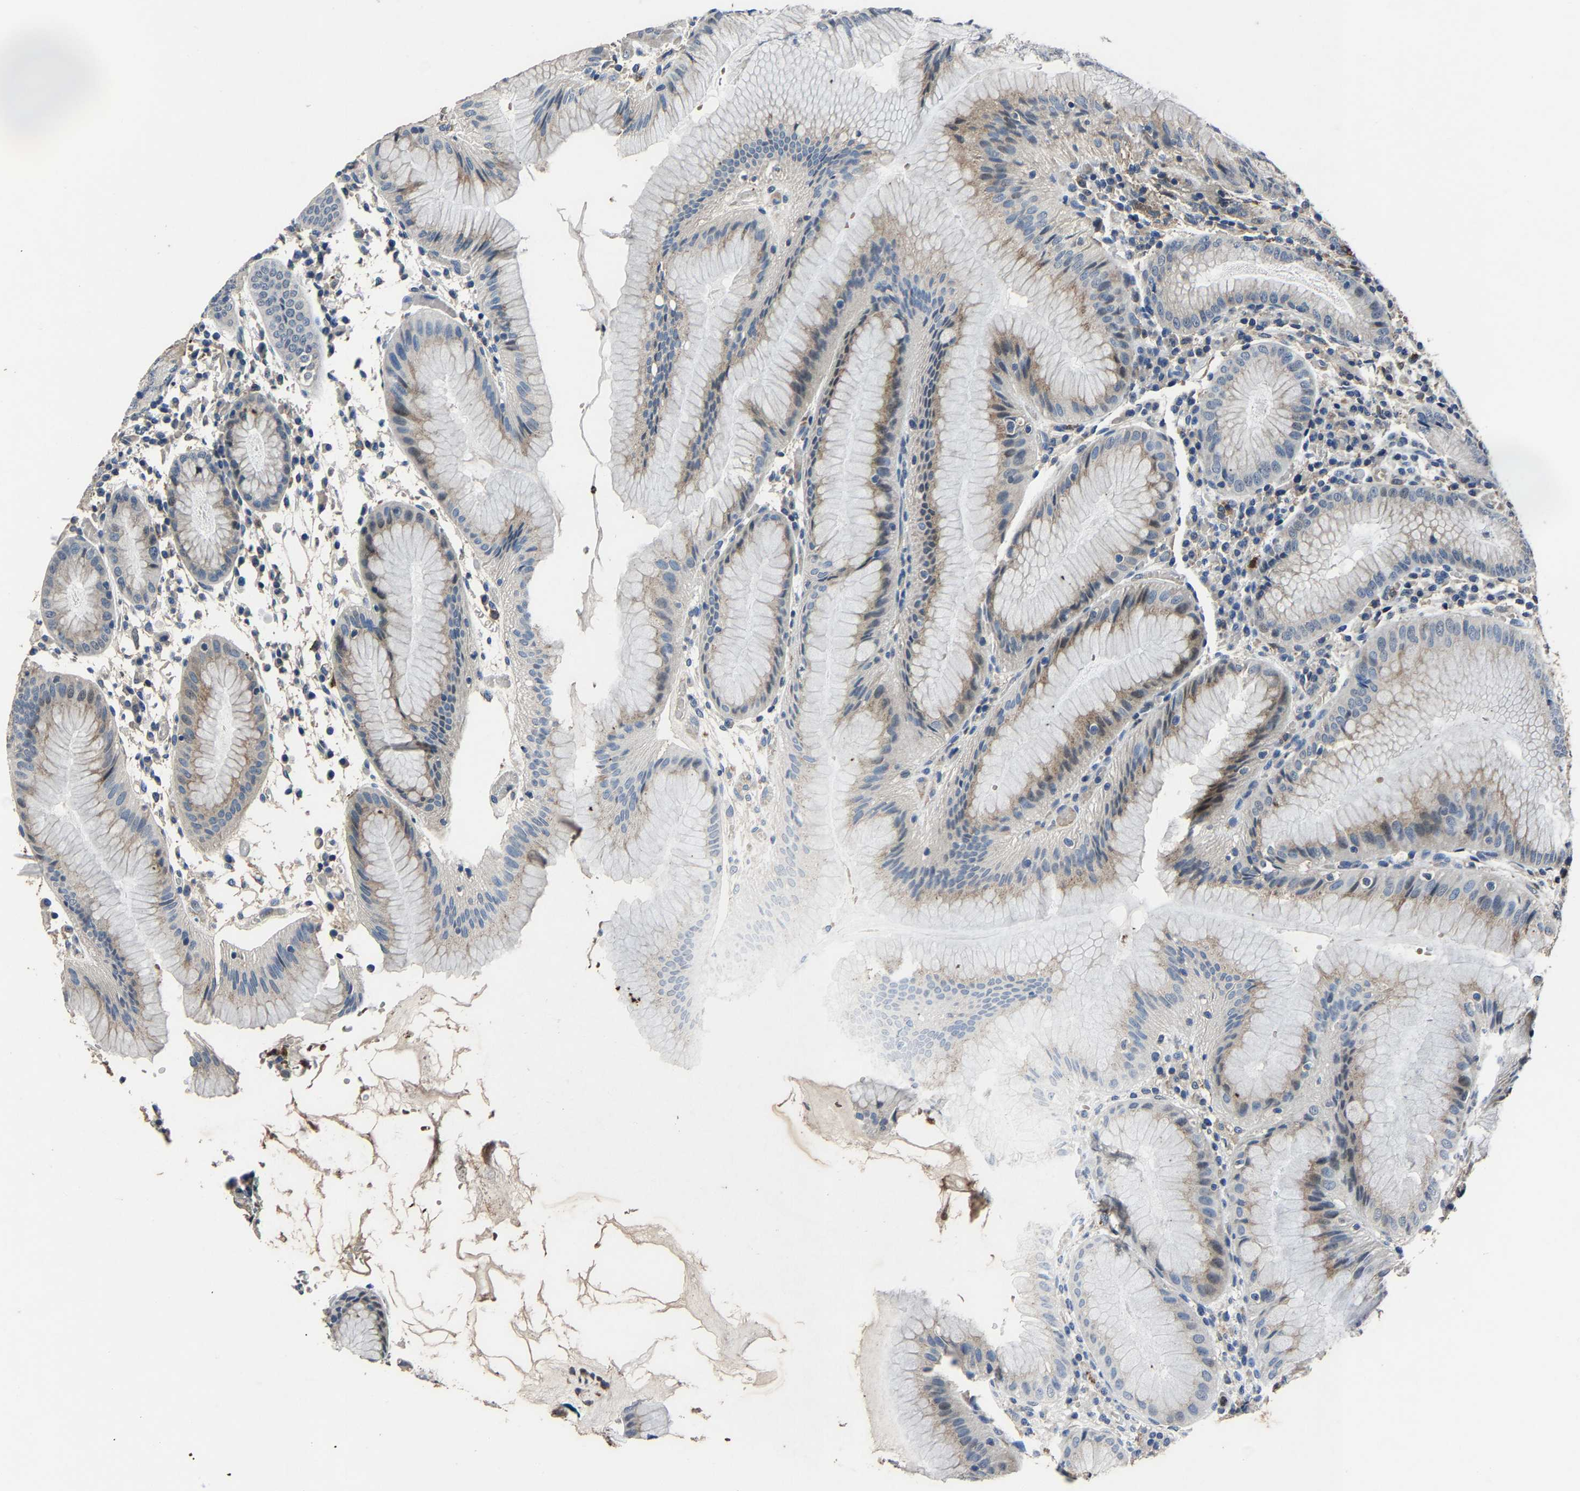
{"staining": {"intensity": "moderate", "quantity": "25%-75%", "location": "cytoplasmic/membranous"}, "tissue": "stomach", "cell_type": "Glandular cells", "image_type": "normal", "snomed": [{"axis": "morphology", "description": "Normal tissue, NOS"}, {"axis": "topography", "description": "Stomach"}, {"axis": "topography", "description": "Stomach, lower"}], "caption": "Human stomach stained with a brown dye shows moderate cytoplasmic/membranous positive positivity in about 25%-75% of glandular cells.", "gene": "PCNX2", "patient": {"sex": "female", "age": 75}}